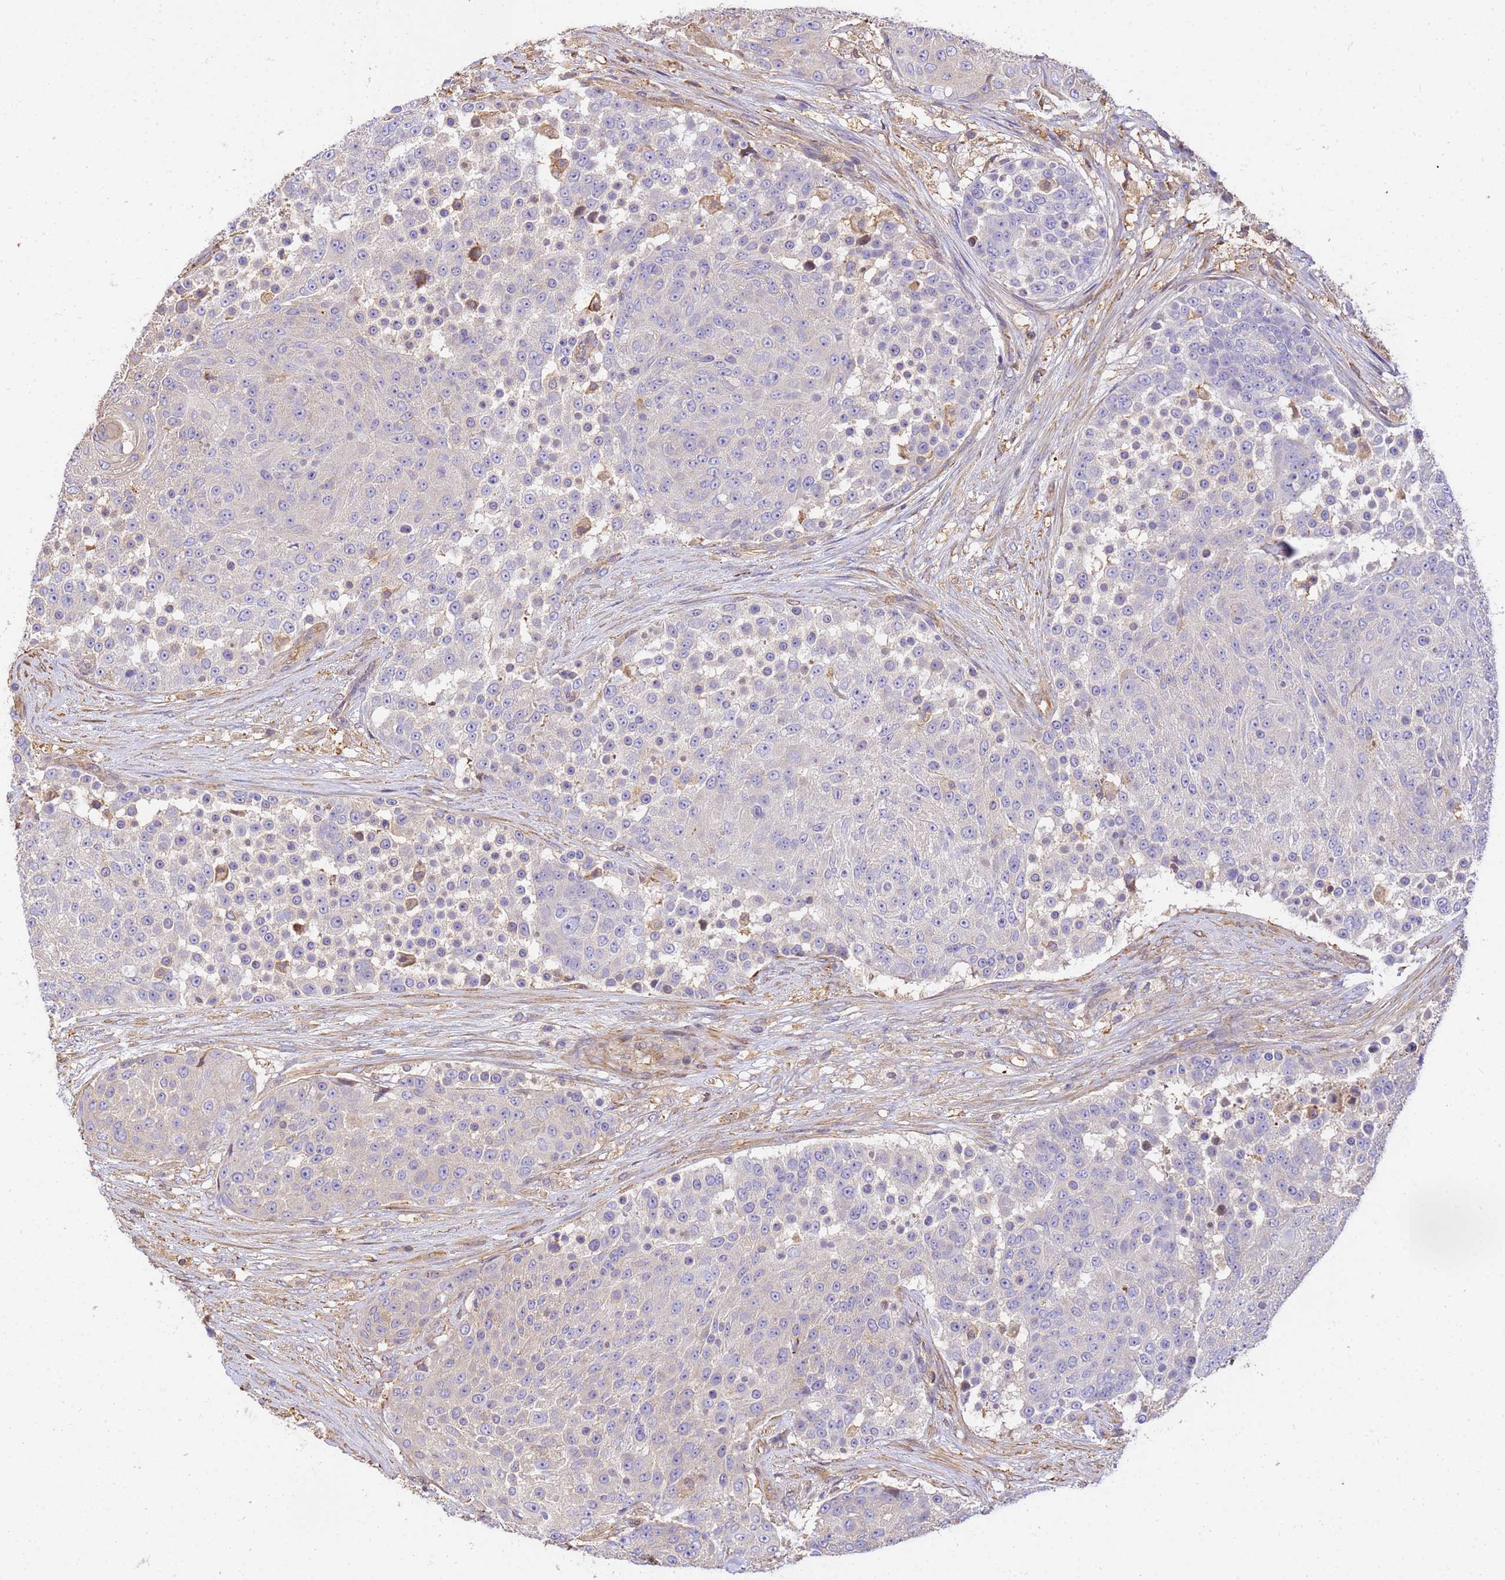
{"staining": {"intensity": "weak", "quantity": "<25%", "location": "cytoplasmic/membranous"}, "tissue": "urothelial cancer", "cell_type": "Tumor cells", "image_type": "cancer", "snomed": [{"axis": "morphology", "description": "Urothelial carcinoma, High grade"}, {"axis": "topography", "description": "Urinary bladder"}], "caption": "A histopathology image of human urothelial cancer is negative for staining in tumor cells.", "gene": "WDR64", "patient": {"sex": "female", "age": 63}}